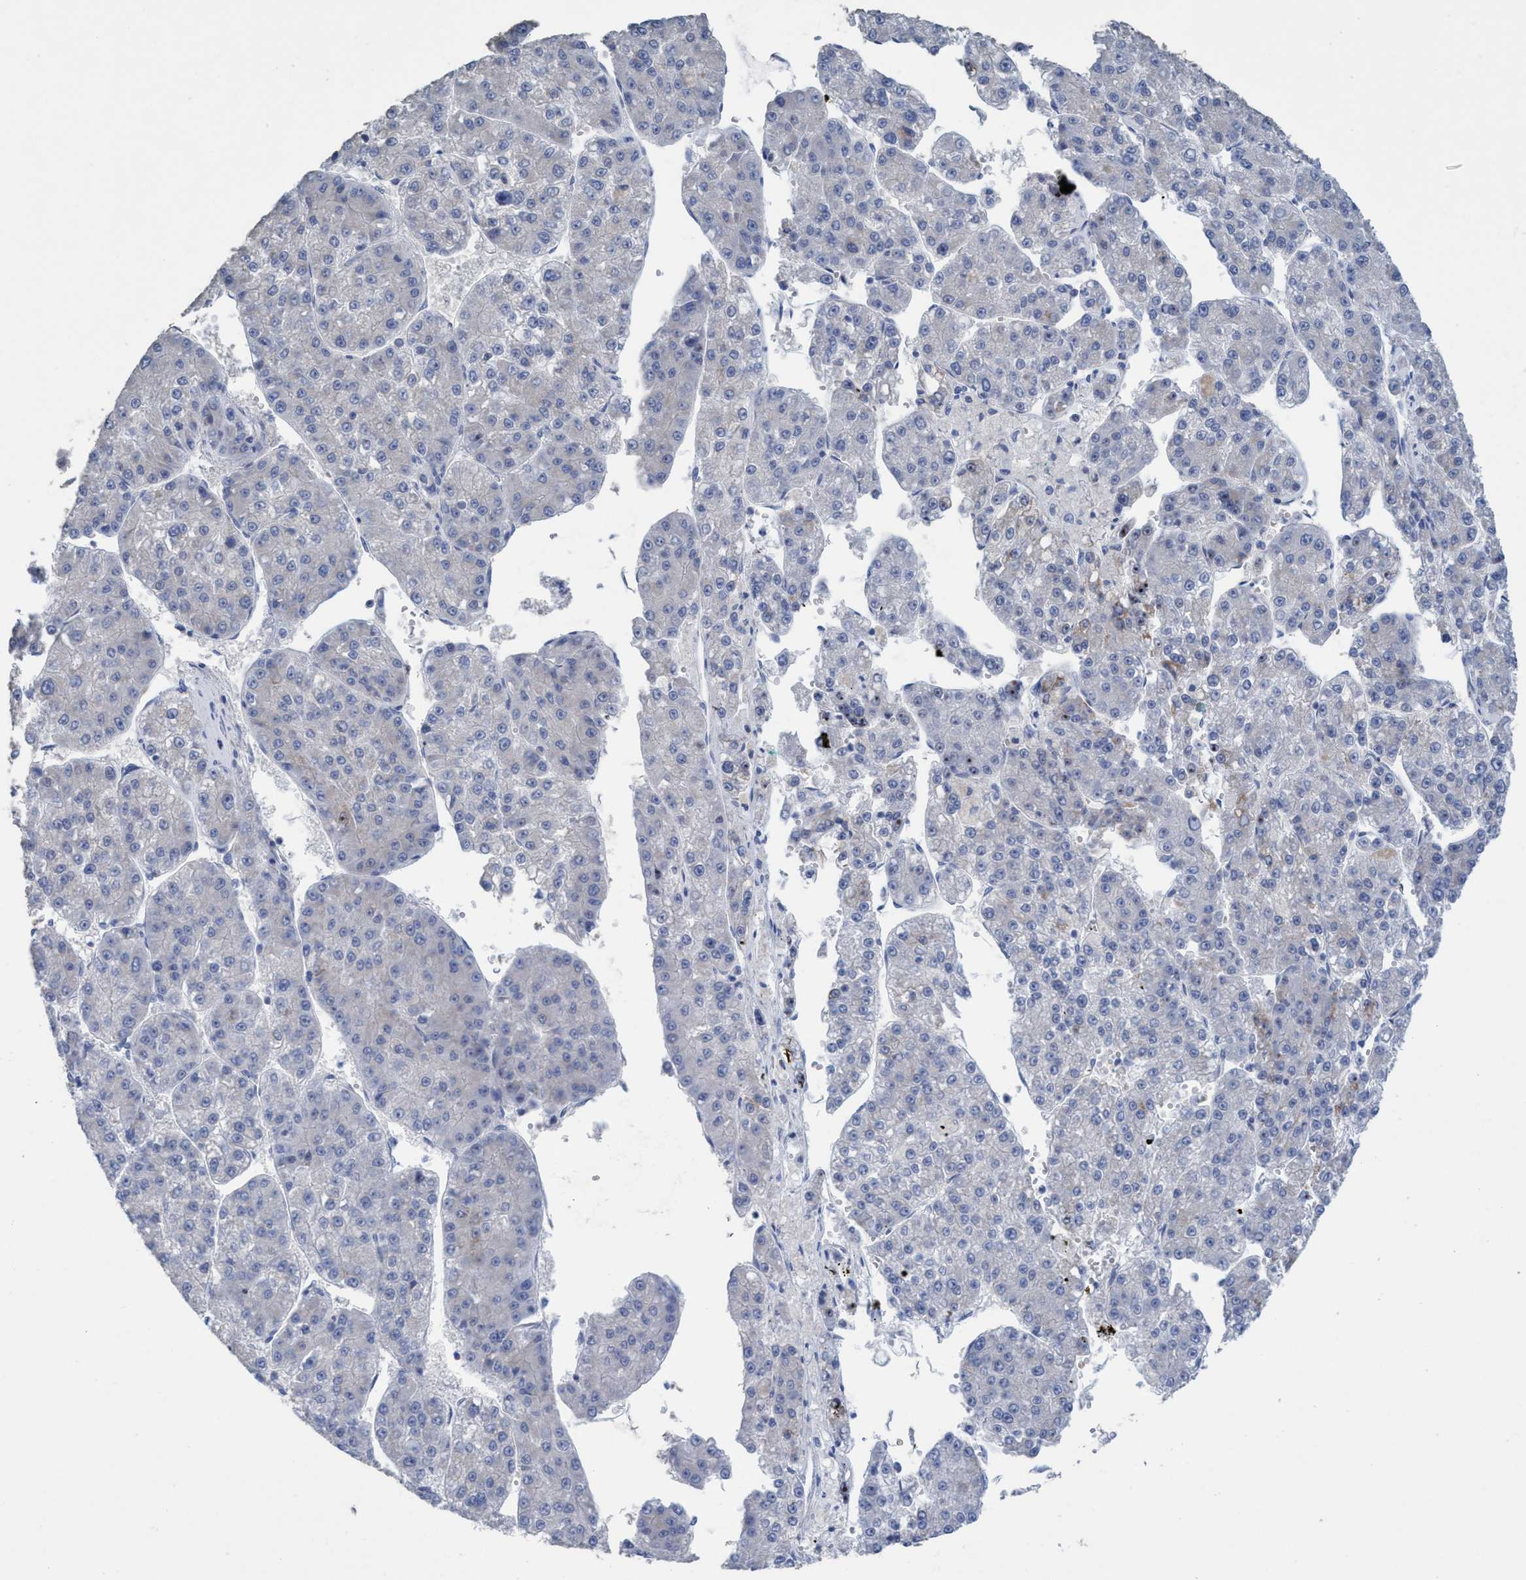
{"staining": {"intensity": "weak", "quantity": "<25%", "location": "cytoplasmic/membranous"}, "tissue": "liver cancer", "cell_type": "Tumor cells", "image_type": "cancer", "snomed": [{"axis": "morphology", "description": "Carcinoma, Hepatocellular, NOS"}, {"axis": "topography", "description": "Liver"}], "caption": "A micrograph of liver cancer (hepatocellular carcinoma) stained for a protein reveals no brown staining in tumor cells.", "gene": "RSAD1", "patient": {"sex": "female", "age": 73}}